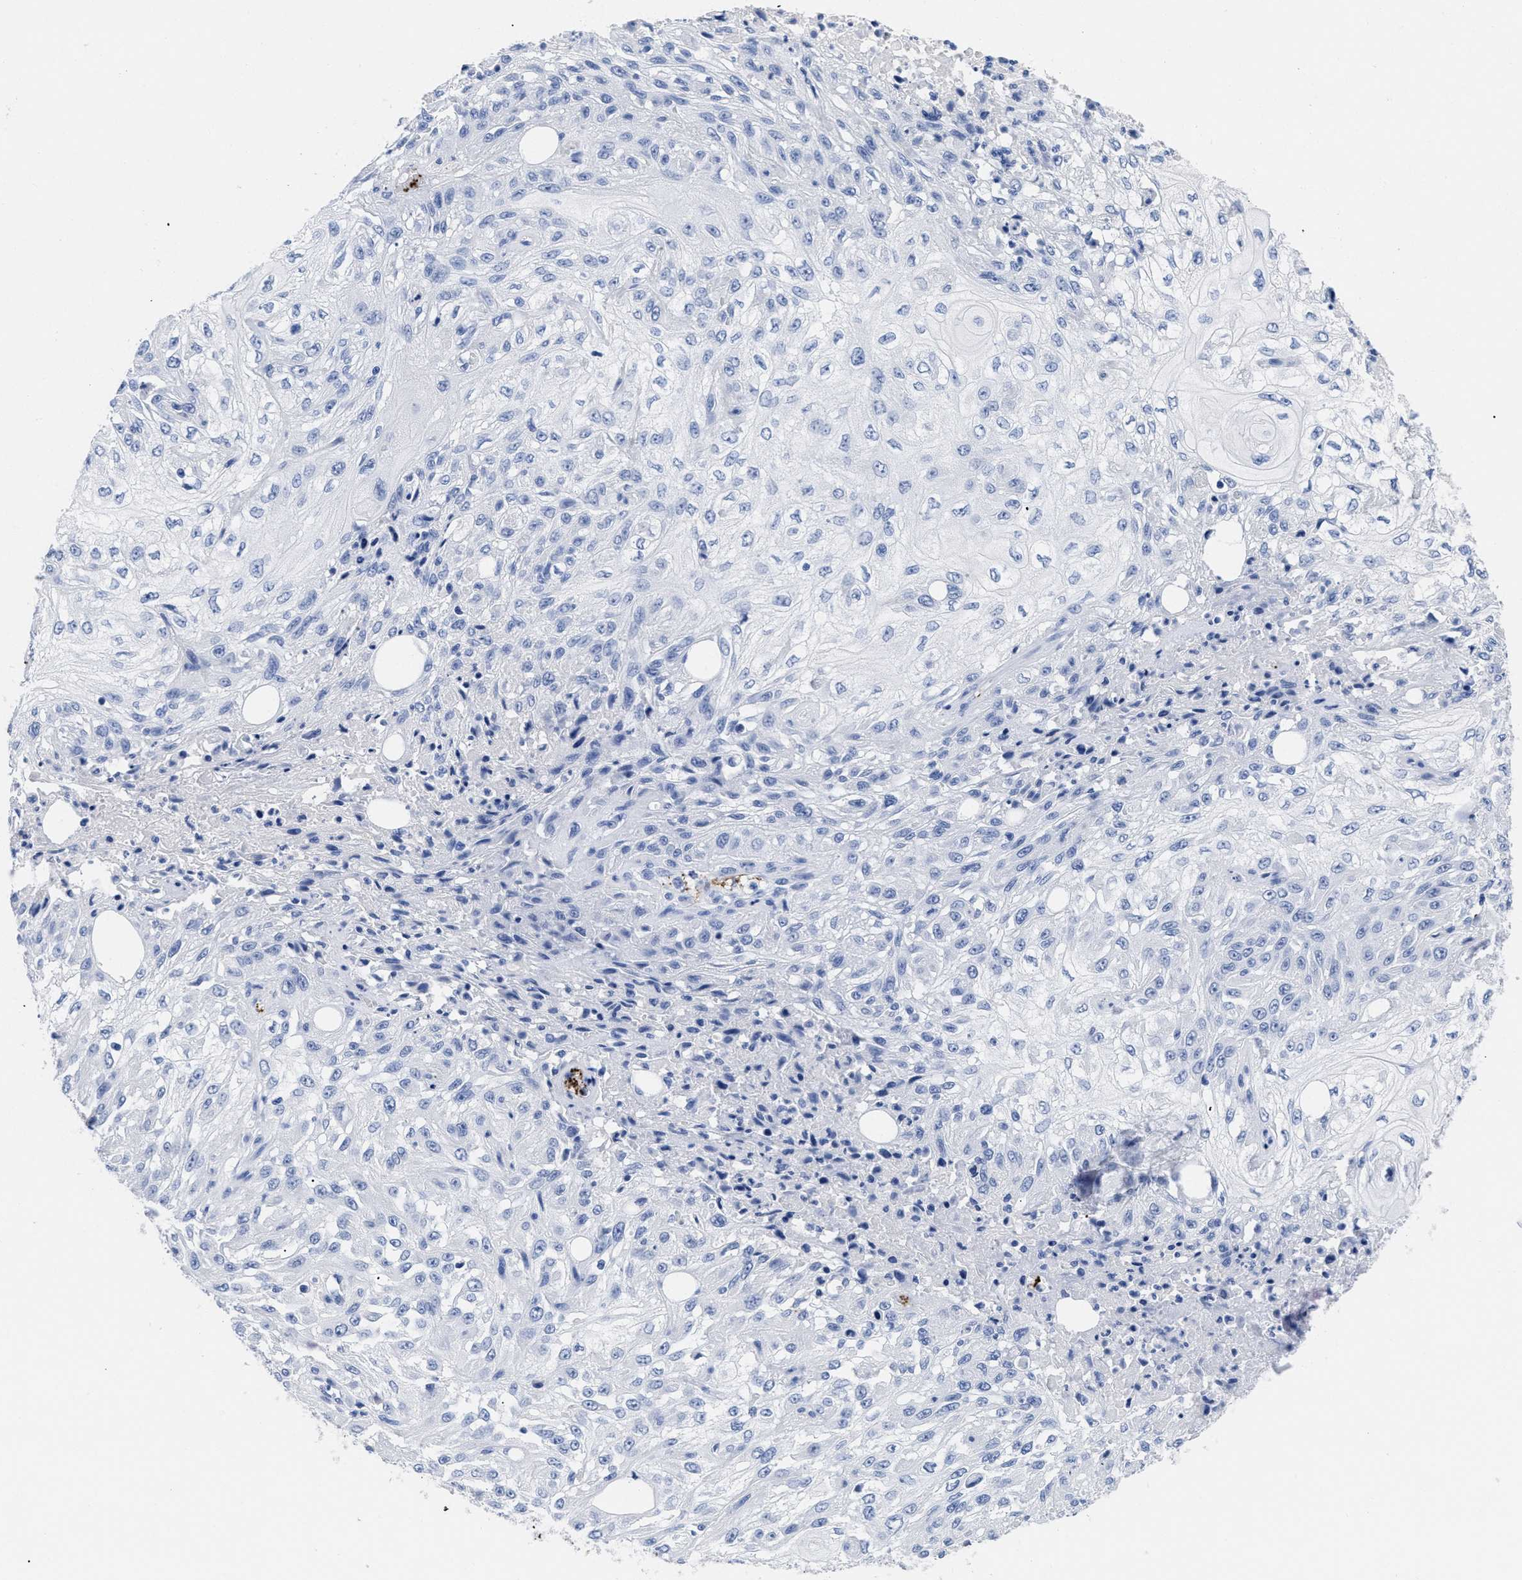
{"staining": {"intensity": "negative", "quantity": "none", "location": "none"}, "tissue": "skin cancer", "cell_type": "Tumor cells", "image_type": "cancer", "snomed": [{"axis": "morphology", "description": "Squamous cell carcinoma, NOS"}, {"axis": "morphology", "description": "Squamous cell carcinoma, metastatic, NOS"}, {"axis": "topography", "description": "Skin"}, {"axis": "topography", "description": "Lymph node"}], "caption": "IHC image of neoplastic tissue: skin cancer stained with DAB (3,3'-diaminobenzidine) shows no significant protein positivity in tumor cells.", "gene": "TREML1", "patient": {"sex": "male", "age": 75}}